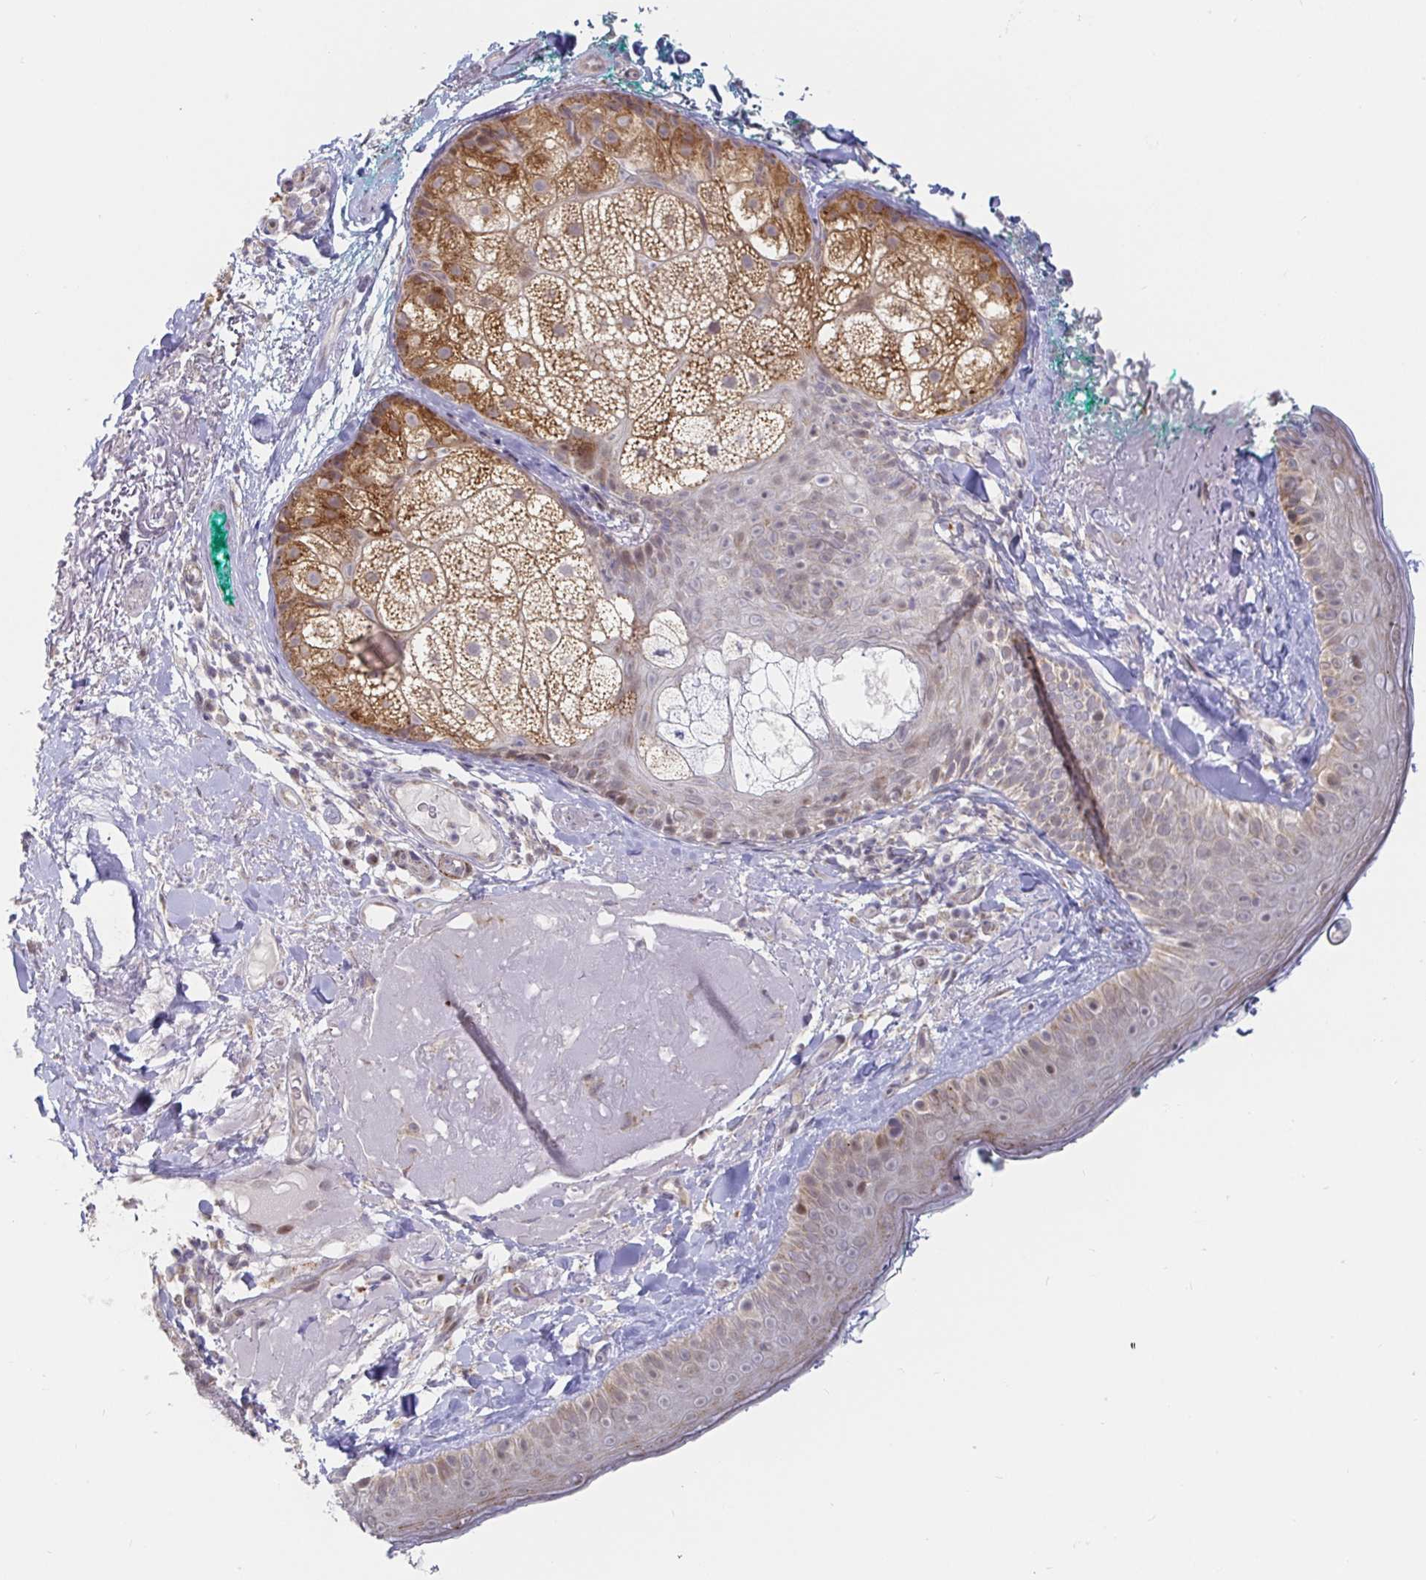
{"staining": {"intensity": "negative", "quantity": "none", "location": "none"}, "tissue": "skin", "cell_type": "Fibroblasts", "image_type": "normal", "snomed": [{"axis": "morphology", "description": "Normal tissue, NOS"}, {"axis": "topography", "description": "Skin"}], "caption": "Immunohistochemistry (IHC) micrograph of unremarkable skin stained for a protein (brown), which shows no positivity in fibroblasts.", "gene": "CIT", "patient": {"sex": "male", "age": 73}}